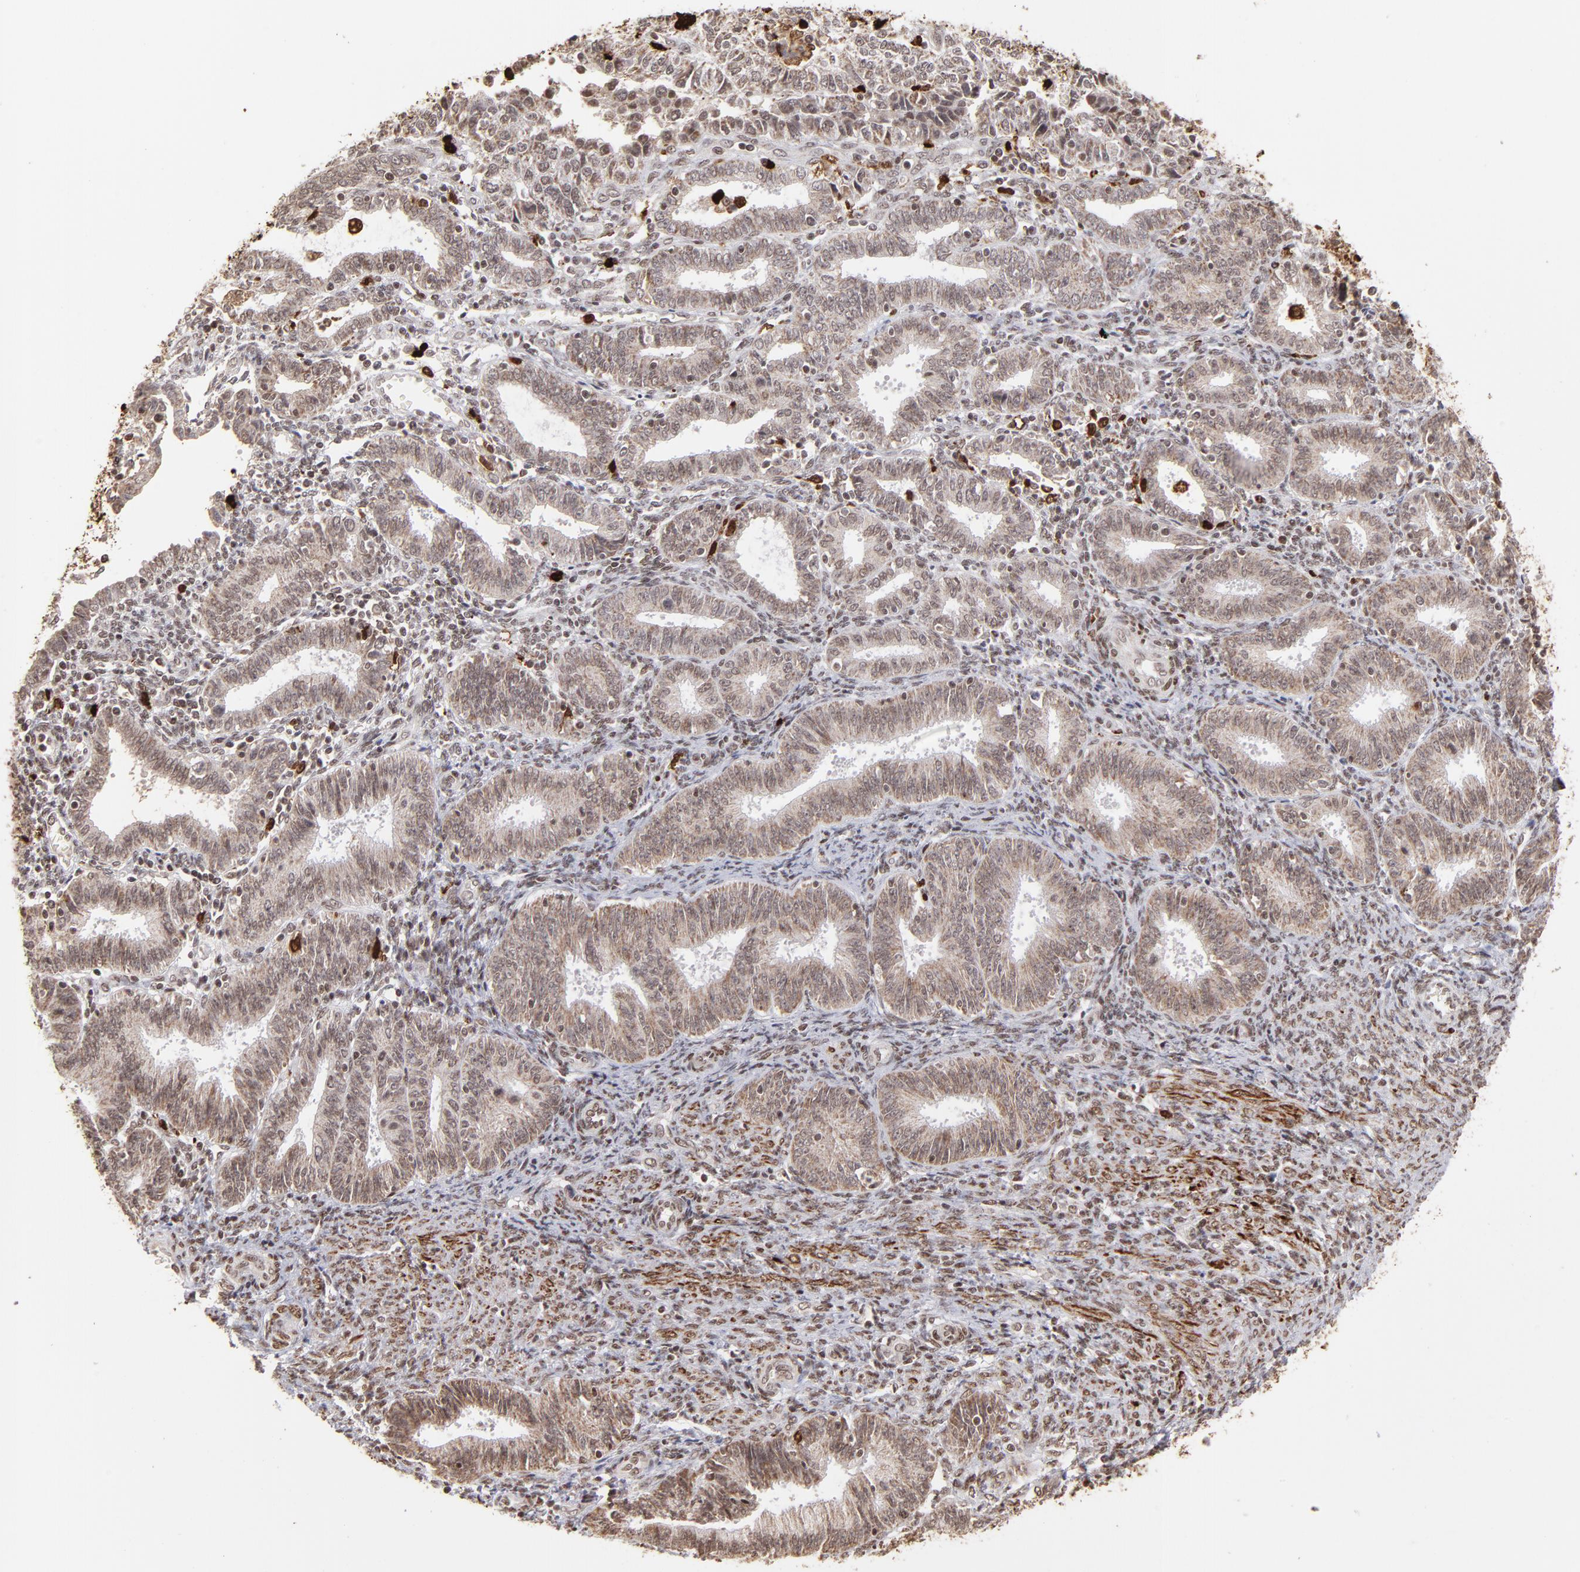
{"staining": {"intensity": "weak", "quantity": ">75%", "location": "cytoplasmic/membranous,nuclear"}, "tissue": "endometrial cancer", "cell_type": "Tumor cells", "image_type": "cancer", "snomed": [{"axis": "morphology", "description": "Adenocarcinoma, NOS"}, {"axis": "topography", "description": "Endometrium"}], "caption": "There is low levels of weak cytoplasmic/membranous and nuclear expression in tumor cells of endometrial adenocarcinoma, as demonstrated by immunohistochemical staining (brown color).", "gene": "ZFX", "patient": {"sex": "female", "age": 42}}